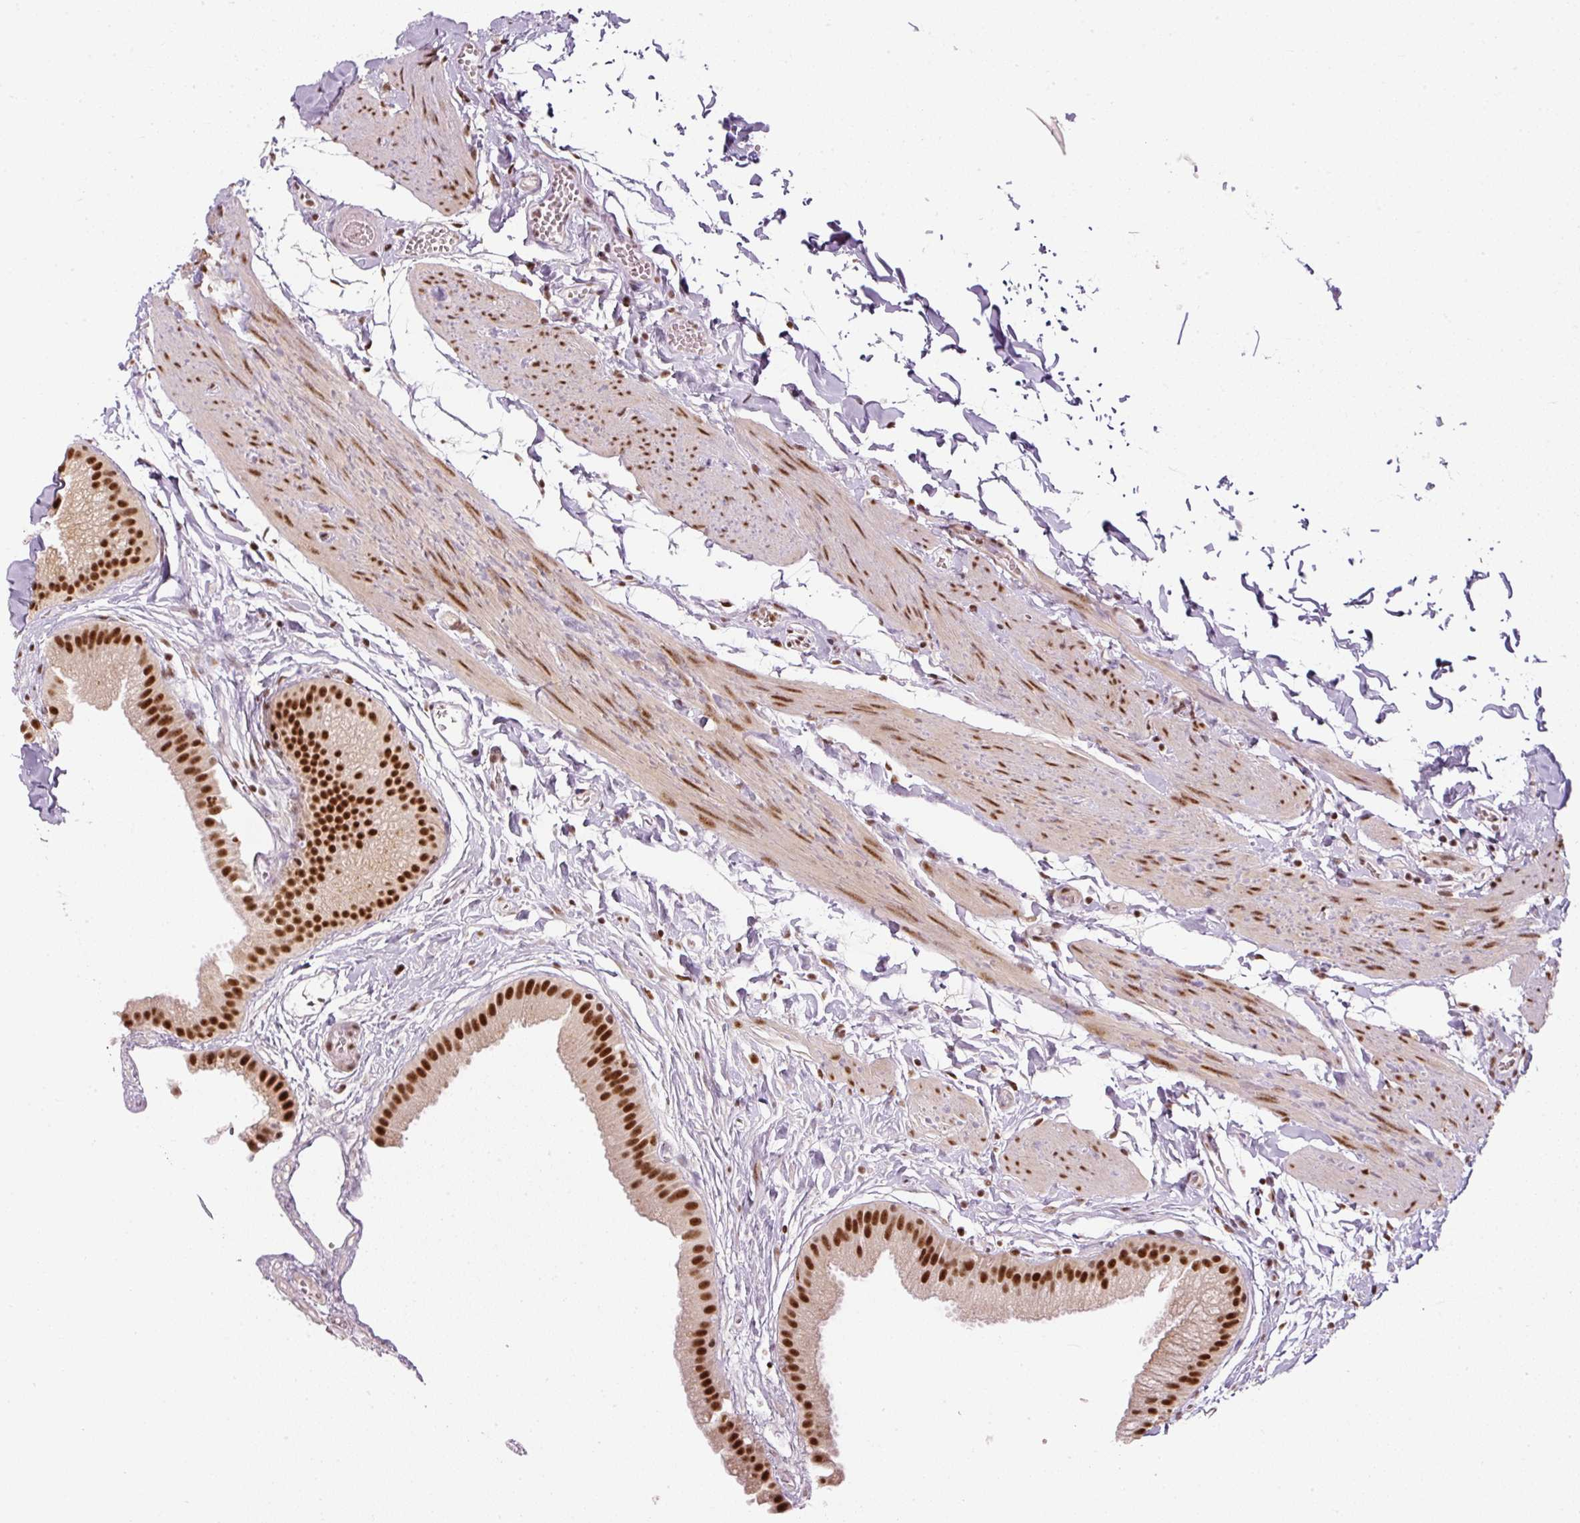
{"staining": {"intensity": "strong", "quantity": ">75%", "location": "nuclear"}, "tissue": "gallbladder", "cell_type": "Glandular cells", "image_type": "normal", "snomed": [{"axis": "morphology", "description": "Normal tissue, NOS"}, {"axis": "topography", "description": "Gallbladder"}], "caption": "An image of gallbladder stained for a protein shows strong nuclear brown staining in glandular cells.", "gene": "U2AF2", "patient": {"sex": "female", "age": 63}}